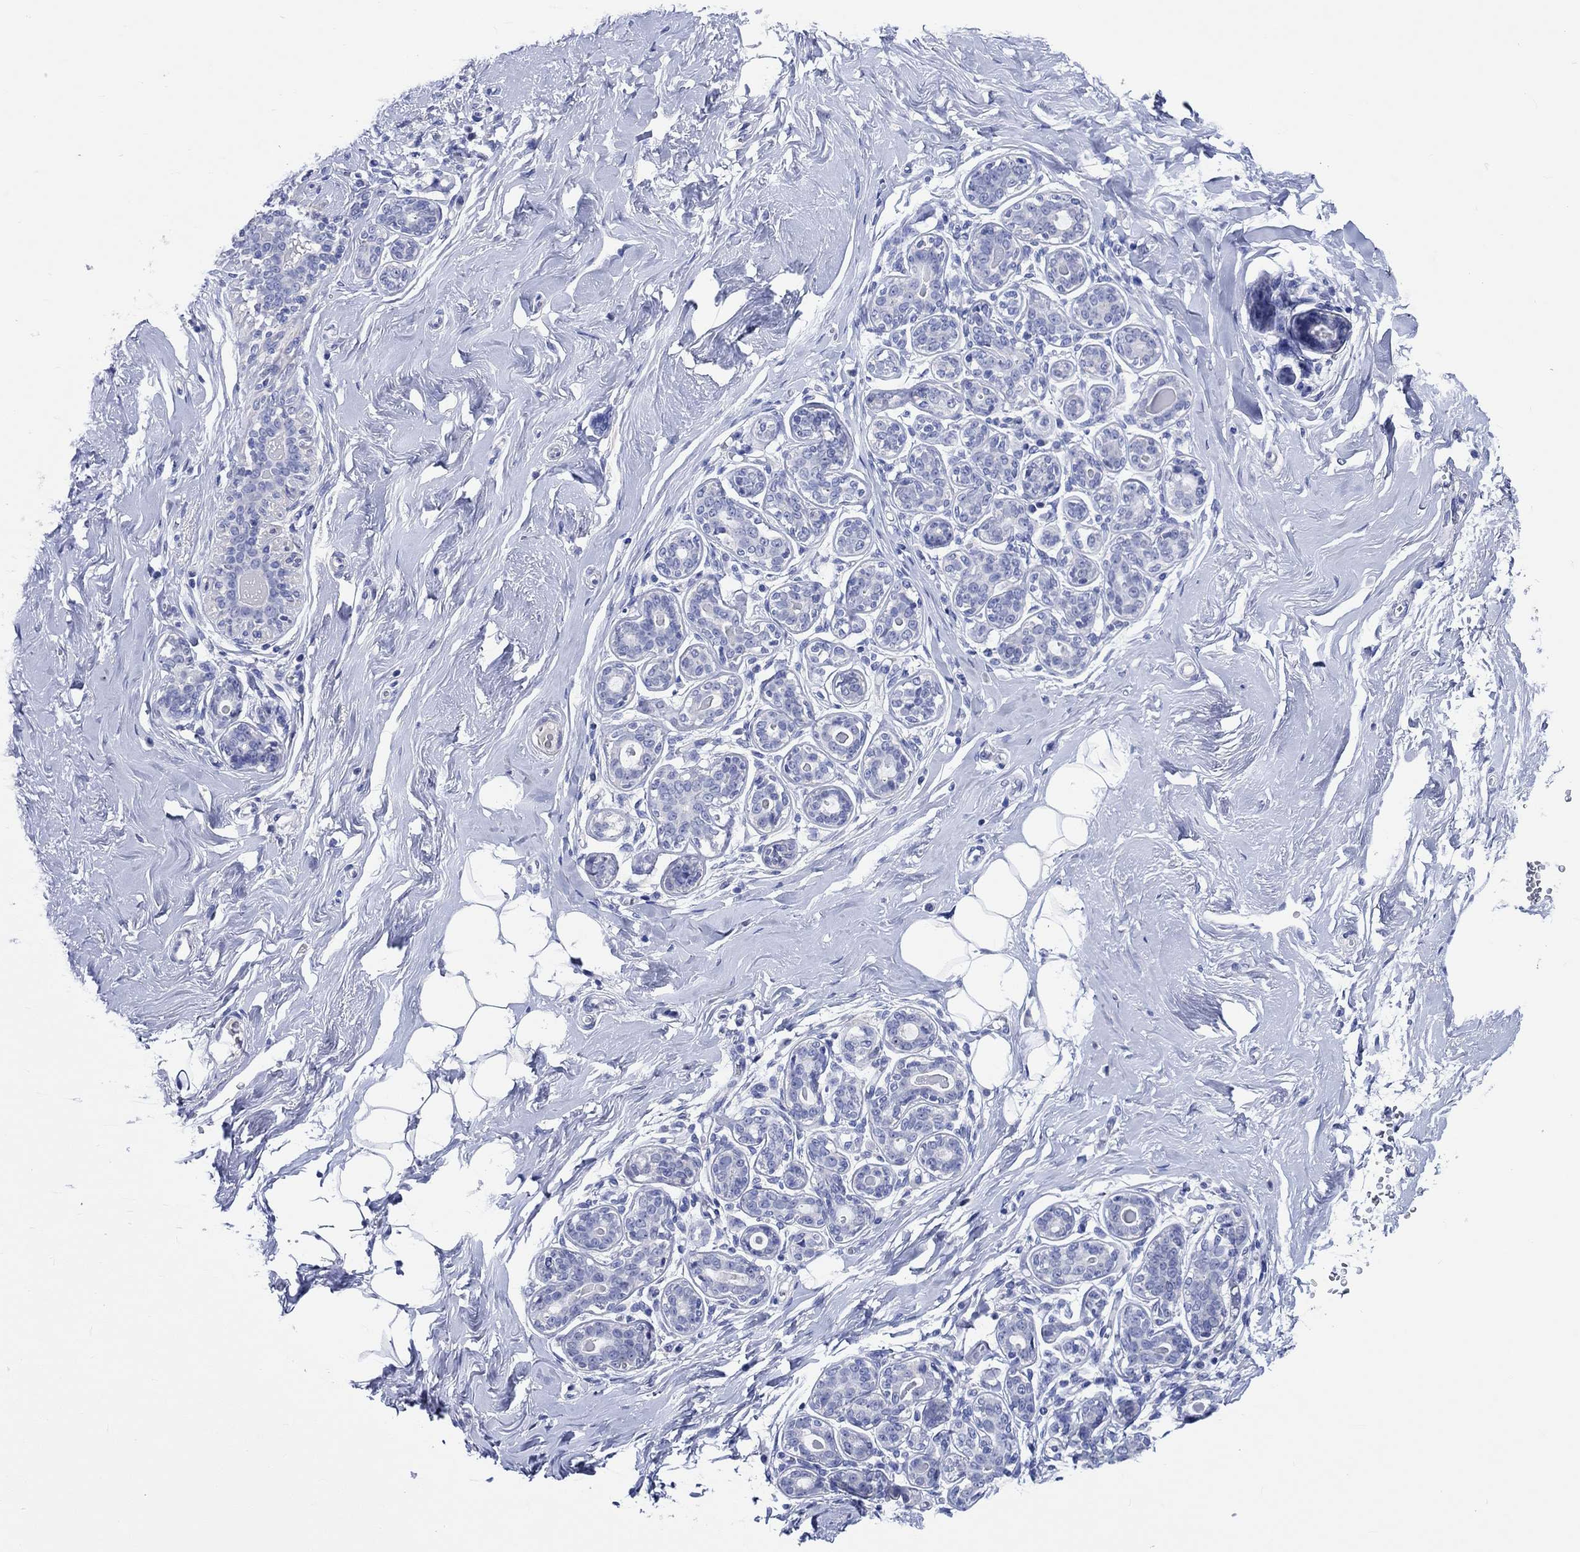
{"staining": {"intensity": "negative", "quantity": "none", "location": "none"}, "tissue": "breast", "cell_type": "Adipocytes", "image_type": "normal", "snomed": [{"axis": "morphology", "description": "Normal tissue, NOS"}, {"axis": "topography", "description": "Skin"}, {"axis": "topography", "description": "Breast"}], "caption": "This is an IHC histopathology image of unremarkable breast. There is no positivity in adipocytes.", "gene": "SHISA4", "patient": {"sex": "female", "age": 43}}